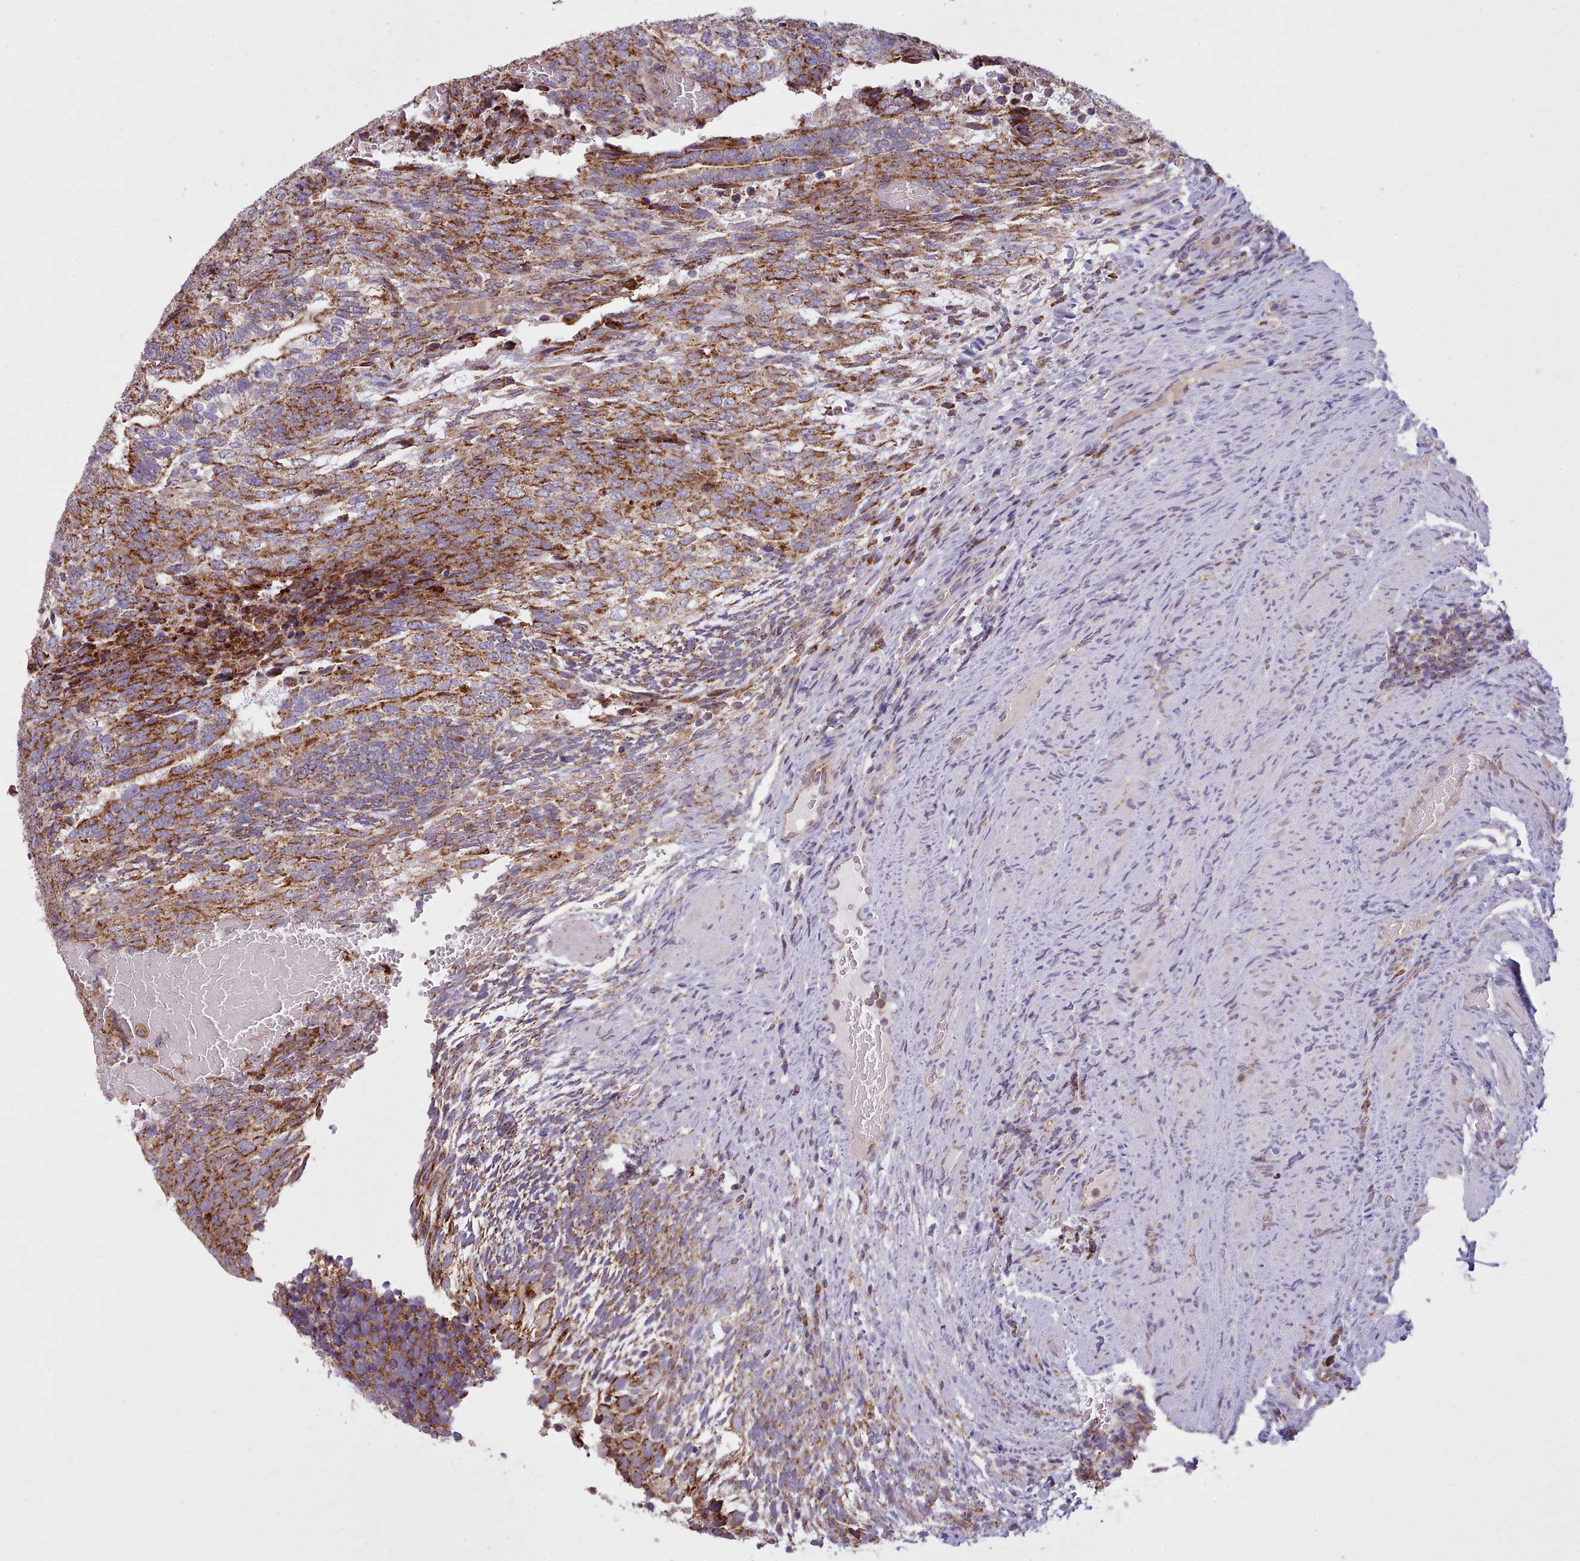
{"staining": {"intensity": "strong", "quantity": ">75%", "location": "cytoplasmic/membranous"}, "tissue": "testis cancer", "cell_type": "Tumor cells", "image_type": "cancer", "snomed": [{"axis": "morphology", "description": "Carcinoma, Embryonal, NOS"}, {"axis": "topography", "description": "Testis"}], "caption": "IHC of testis cancer shows high levels of strong cytoplasmic/membranous positivity in approximately >75% of tumor cells. The staining is performed using DAB (3,3'-diaminobenzidine) brown chromogen to label protein expression. The nuclei are counter-stained blue using hematoxylin.", "gene": "SRP54", "patient": {"sex": "male", "age": 23}}